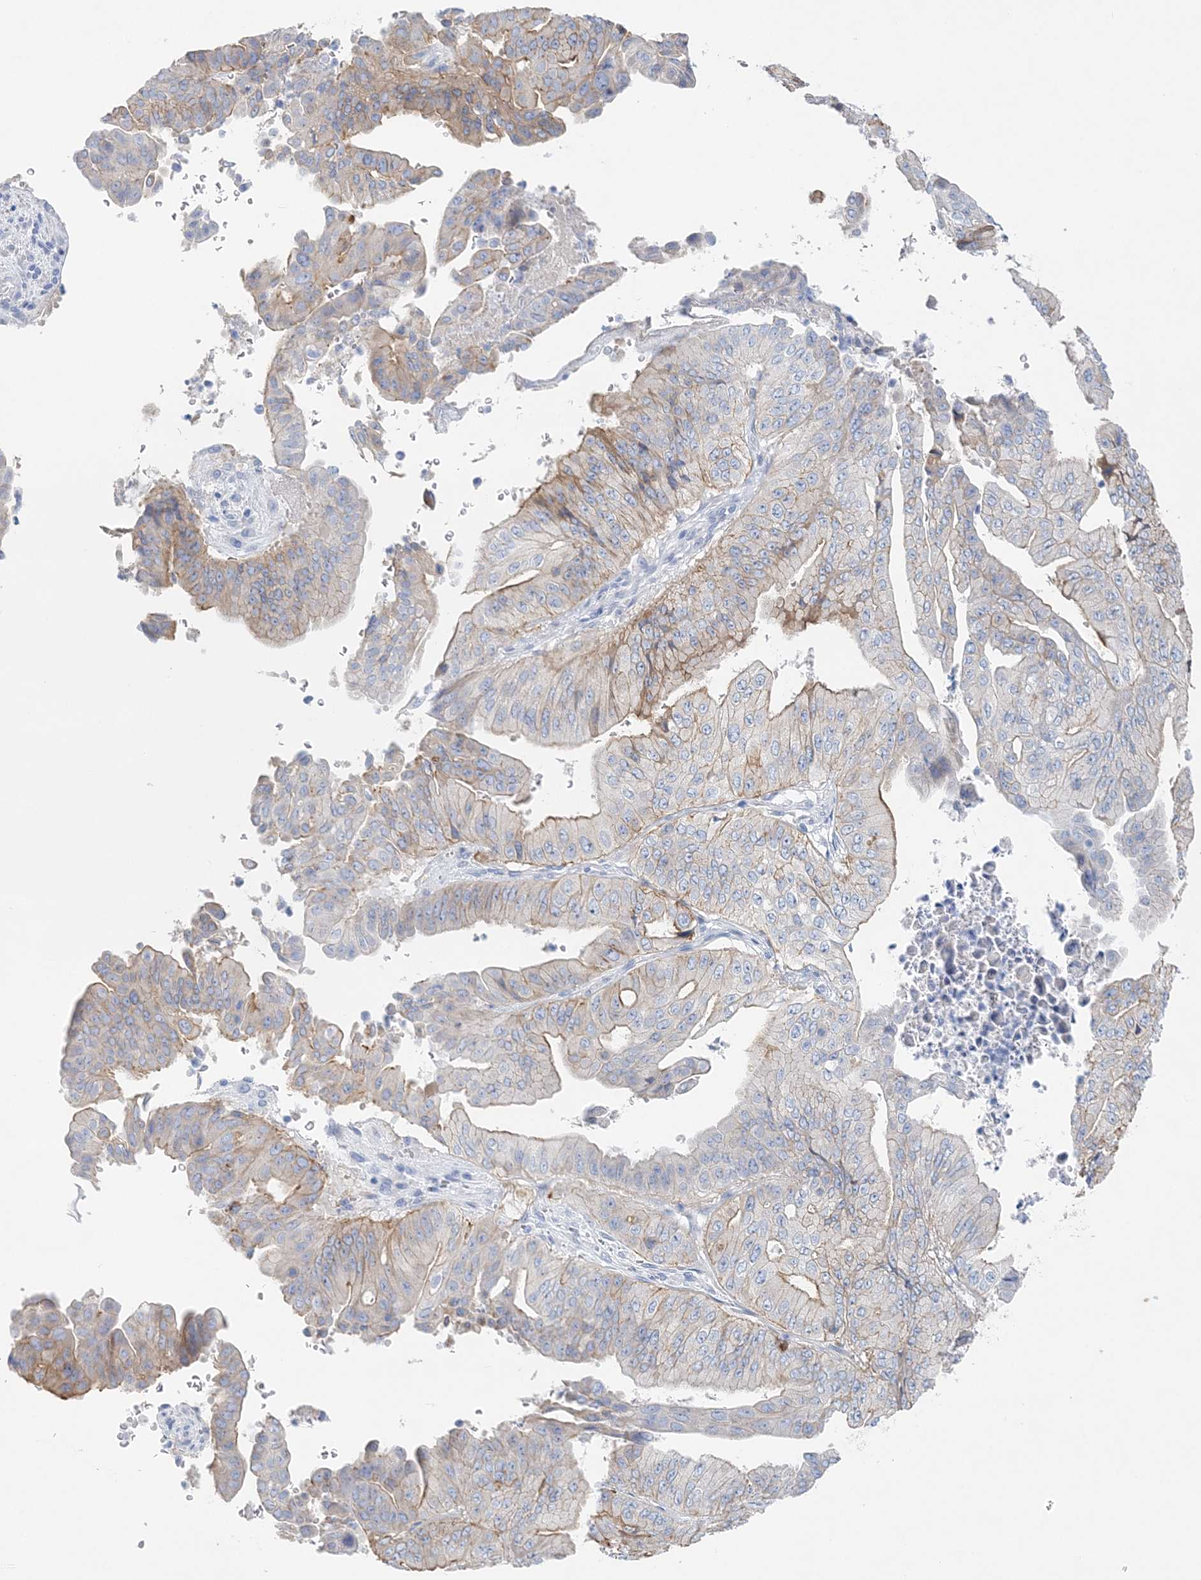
{"staining": {"intensity": "weak", "quantity": "25%-75%", "location": "cytoplasmic/membranous"}, "tissue": "pancreatic cancer", "cell_type": "Tumor cells", "image_type": "cancer", "snomed": [{"axis": "morphology", "description": "Adenocarcinoma, NOS"}, {"axis": "topography", "description": "Pancreas"}], "caption": "Weak cytoplasmic/membranous positivity is seen in about 25%-75% of tumor cells in pancreatic cancer. (DAB = brown stain, brightfield microscopy at high magnification).", "gene": "SLC5A6", "patient": {"sex": "female", "age": 77}}